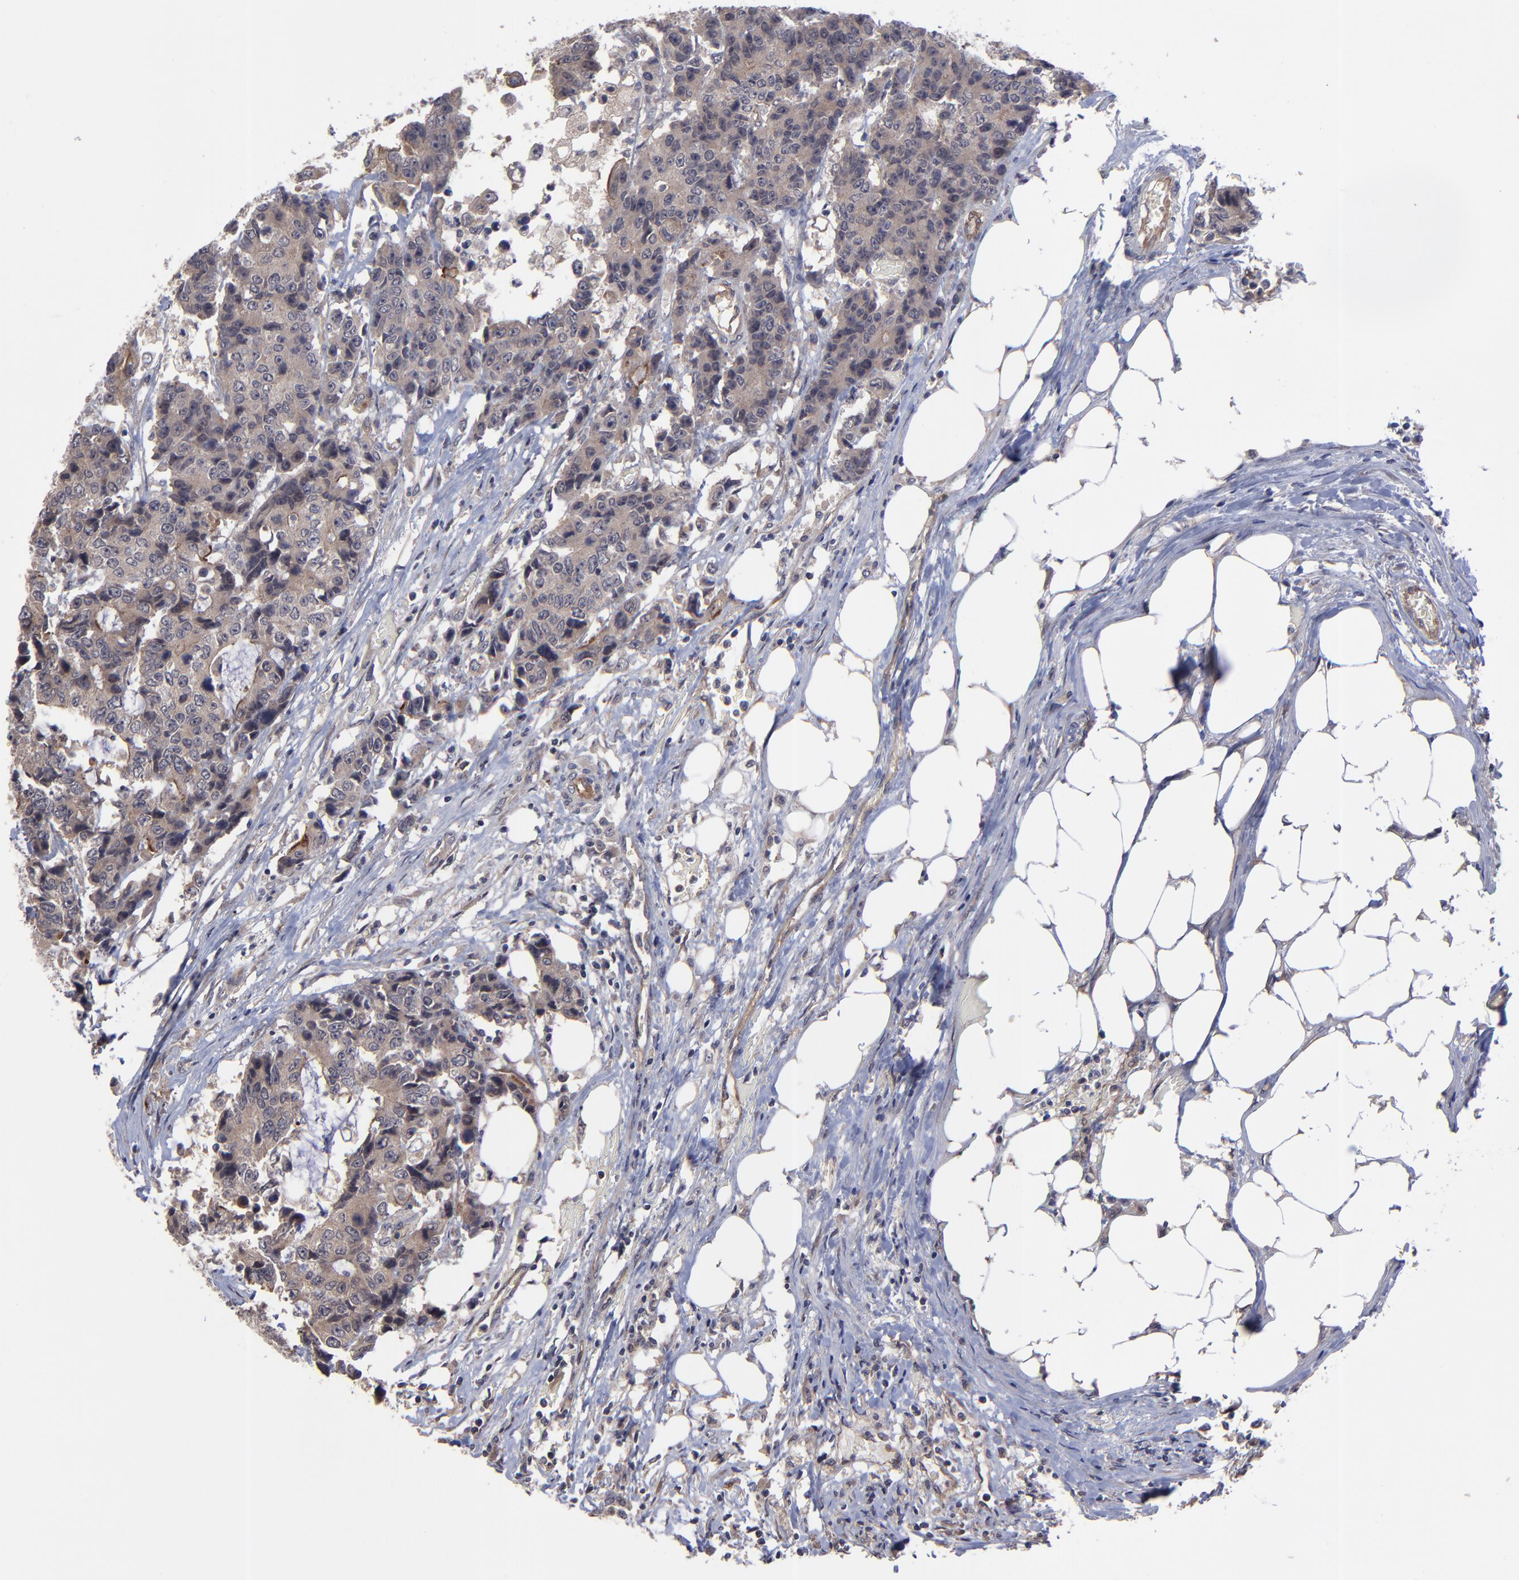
{"staining": {"intensity": "weak", "quantity": ">75%", "location": "cytoplasmic/membranous"}, "tissue": "colorectal cancer", "cell_type": "Tumor cells", "image_type": "cancer", "snomed": [{"axis": "morphology", "description": "Adenocarcinoma, NOS"}, {"axis": "topography", "description": "Colon"}], "caption": "The immunohistochemical stain labels weak cytoplasmic/membranous staining in tumor cells of colorectal adenocarcinoma tissue.", "gene": "ZNF780B", "patient": {"sex": "female", "age": 86}}